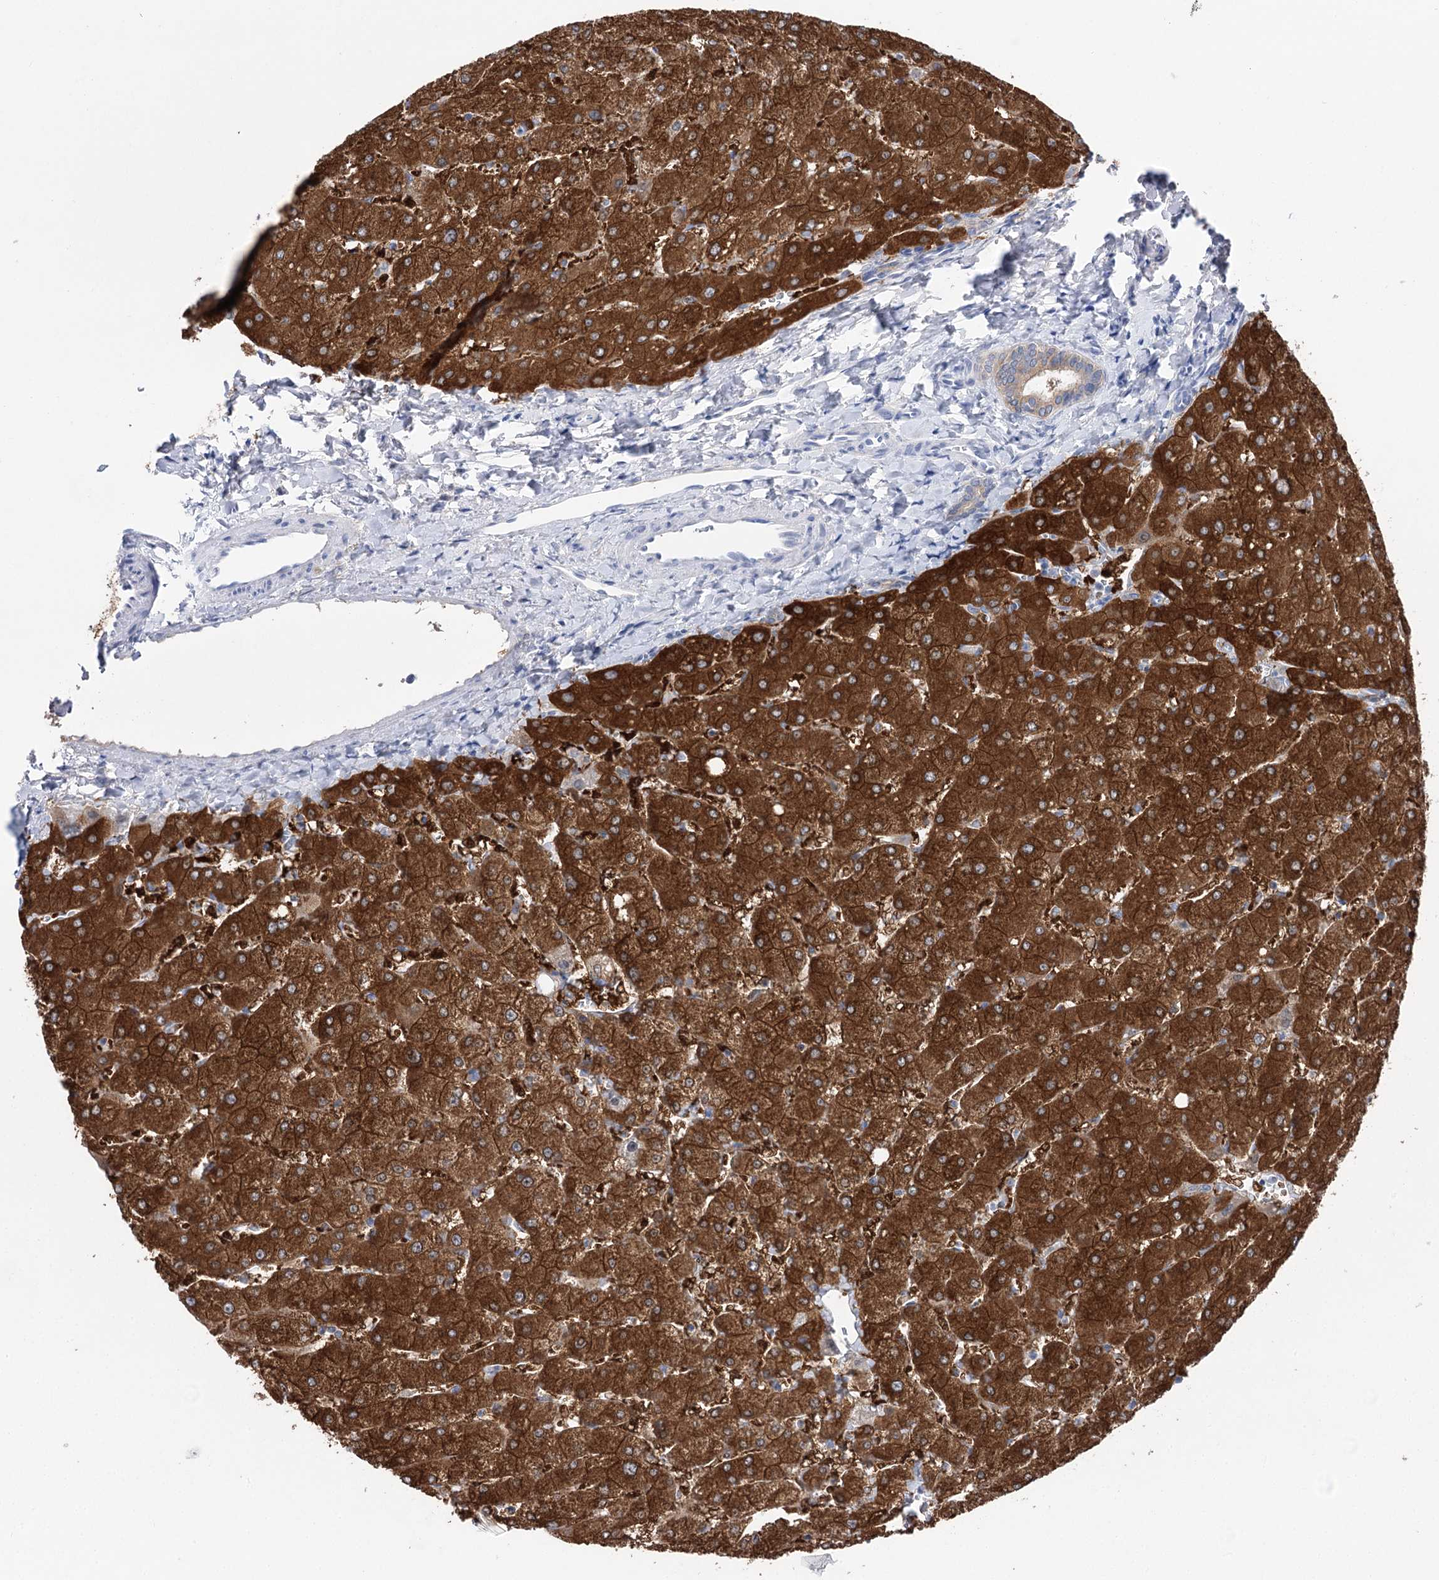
{"staining": {"intensity": "weak", "quantity": "<25%", "location": "cytoplasmic/membranous"}, "tissue": "liver", "cell_type": "Cholangiocytes", "image_type": "normal", "snomed": [{"axis": "morphology", "description": "Normal tissue, NOS"}, {"axis": "topography", "description": "Liver"}], "caption": "This is an immunohistochemistry (IHC) image of normal liver. There is no staining in cholangiocytes.", "gene": "UGDH", "patient": {"sex": "male", "age": 55}}